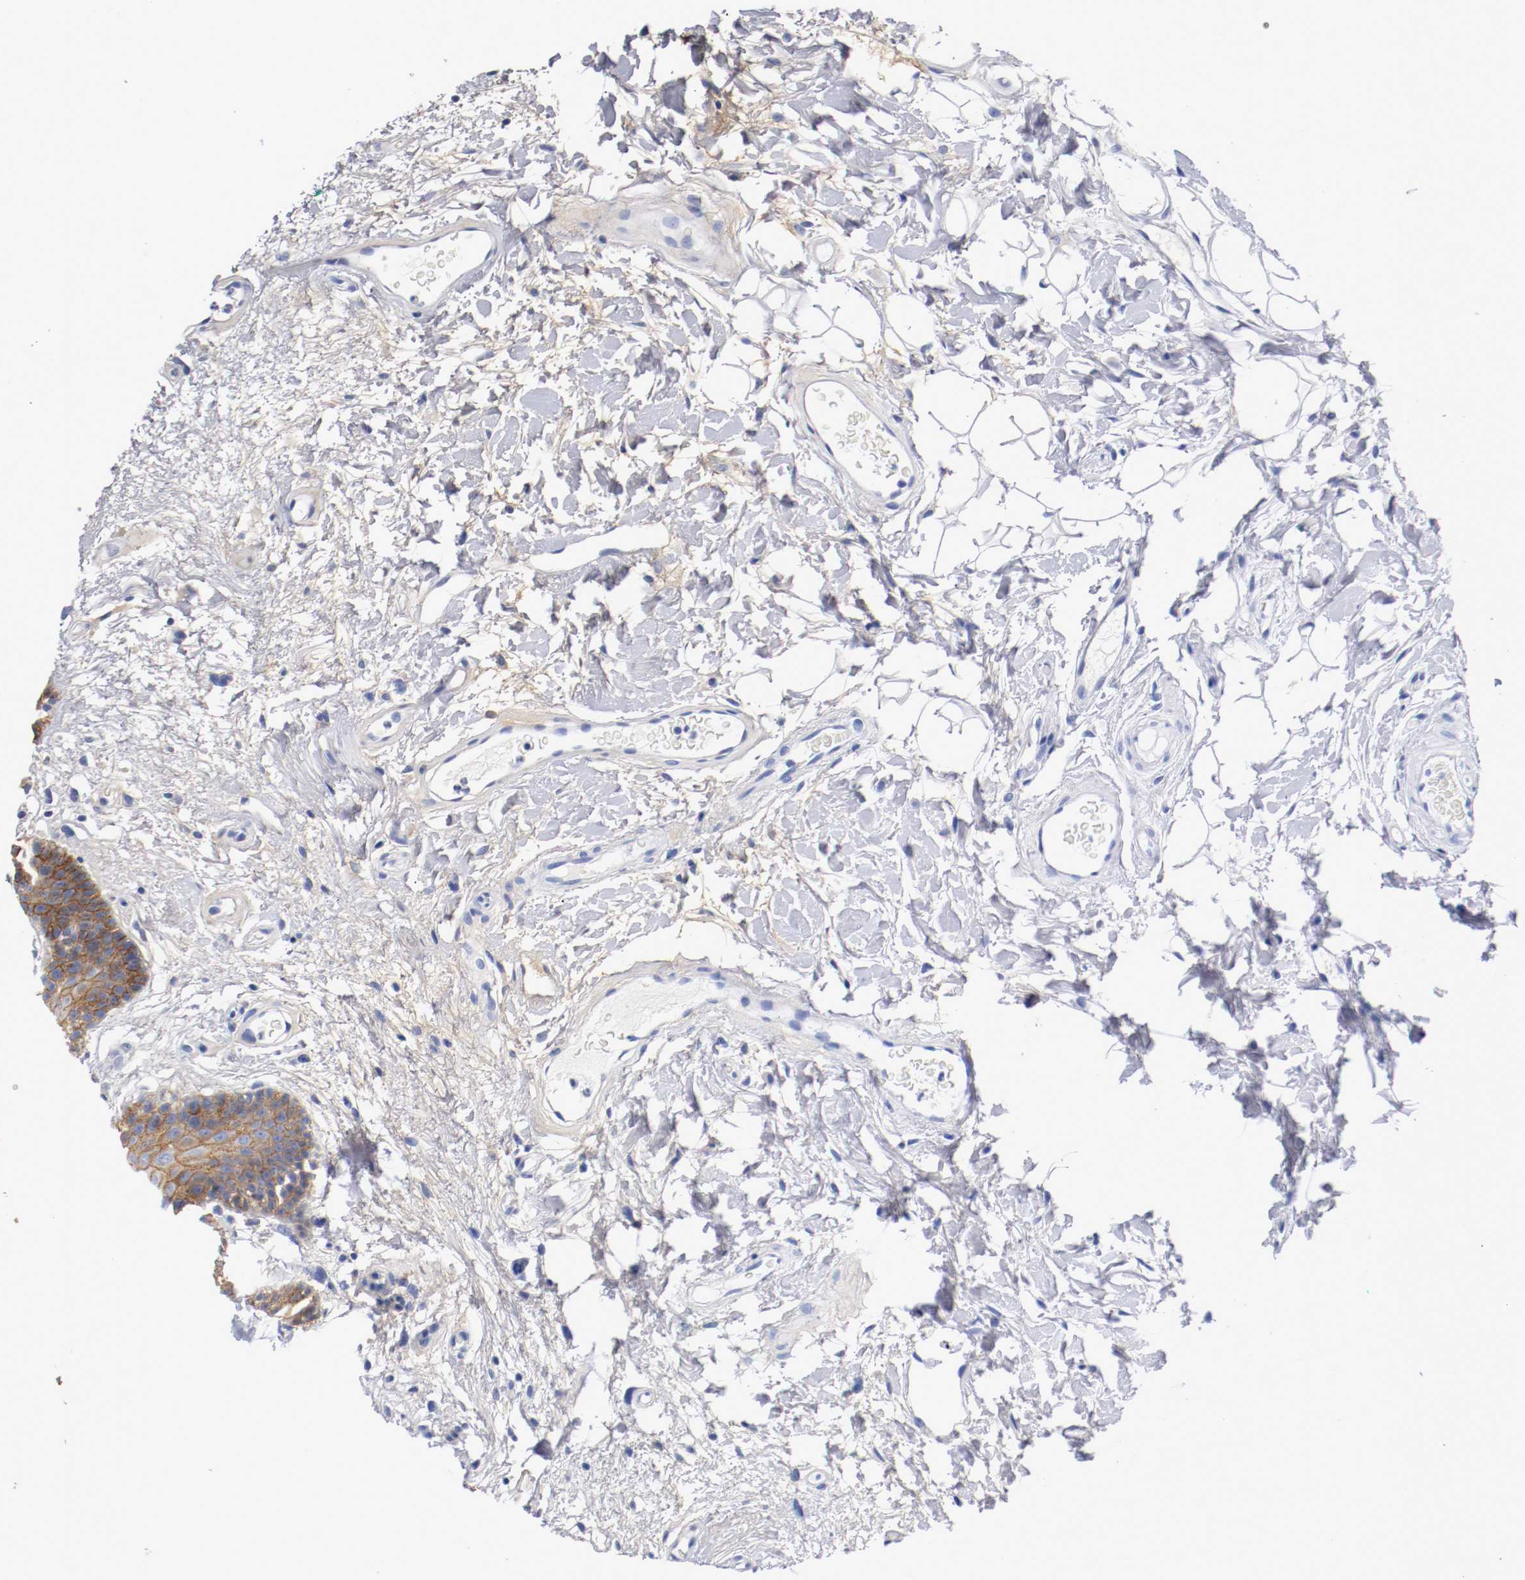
{"staining": {"intensity": "moderate", "quantity": "25%-75%", "location": "cytoplasmic/membranous"}, "tissue": "oral mucosa", "cell_type": "Squamous epithelial cells", "image_type": "normal", "snomed": [{"axis": "morphology", "description": "Normal tissue, NOS"}, {"axis": "morphology", "description": "Squamous cell carcinoma, NOS"}, {"axis": "topography", "description": "Skeletal muscle"}, {"axis": "topography", "description": "Oral tissue"}, {"axis": "topography", "description": "Head-Neck"}], "caption": "High-power microscopy captured an immunohistochemistry (IHC) image of normal oral mucosa, revealing moderate cytoplasmic/membranous staining in about 25%-75% of squamous epithelial cells. Ihc stains the protein of interest in brown and the nuclei are stained blue.", "gene": "FGFBP1", "patient": {"sex": "male", "age": 71}}